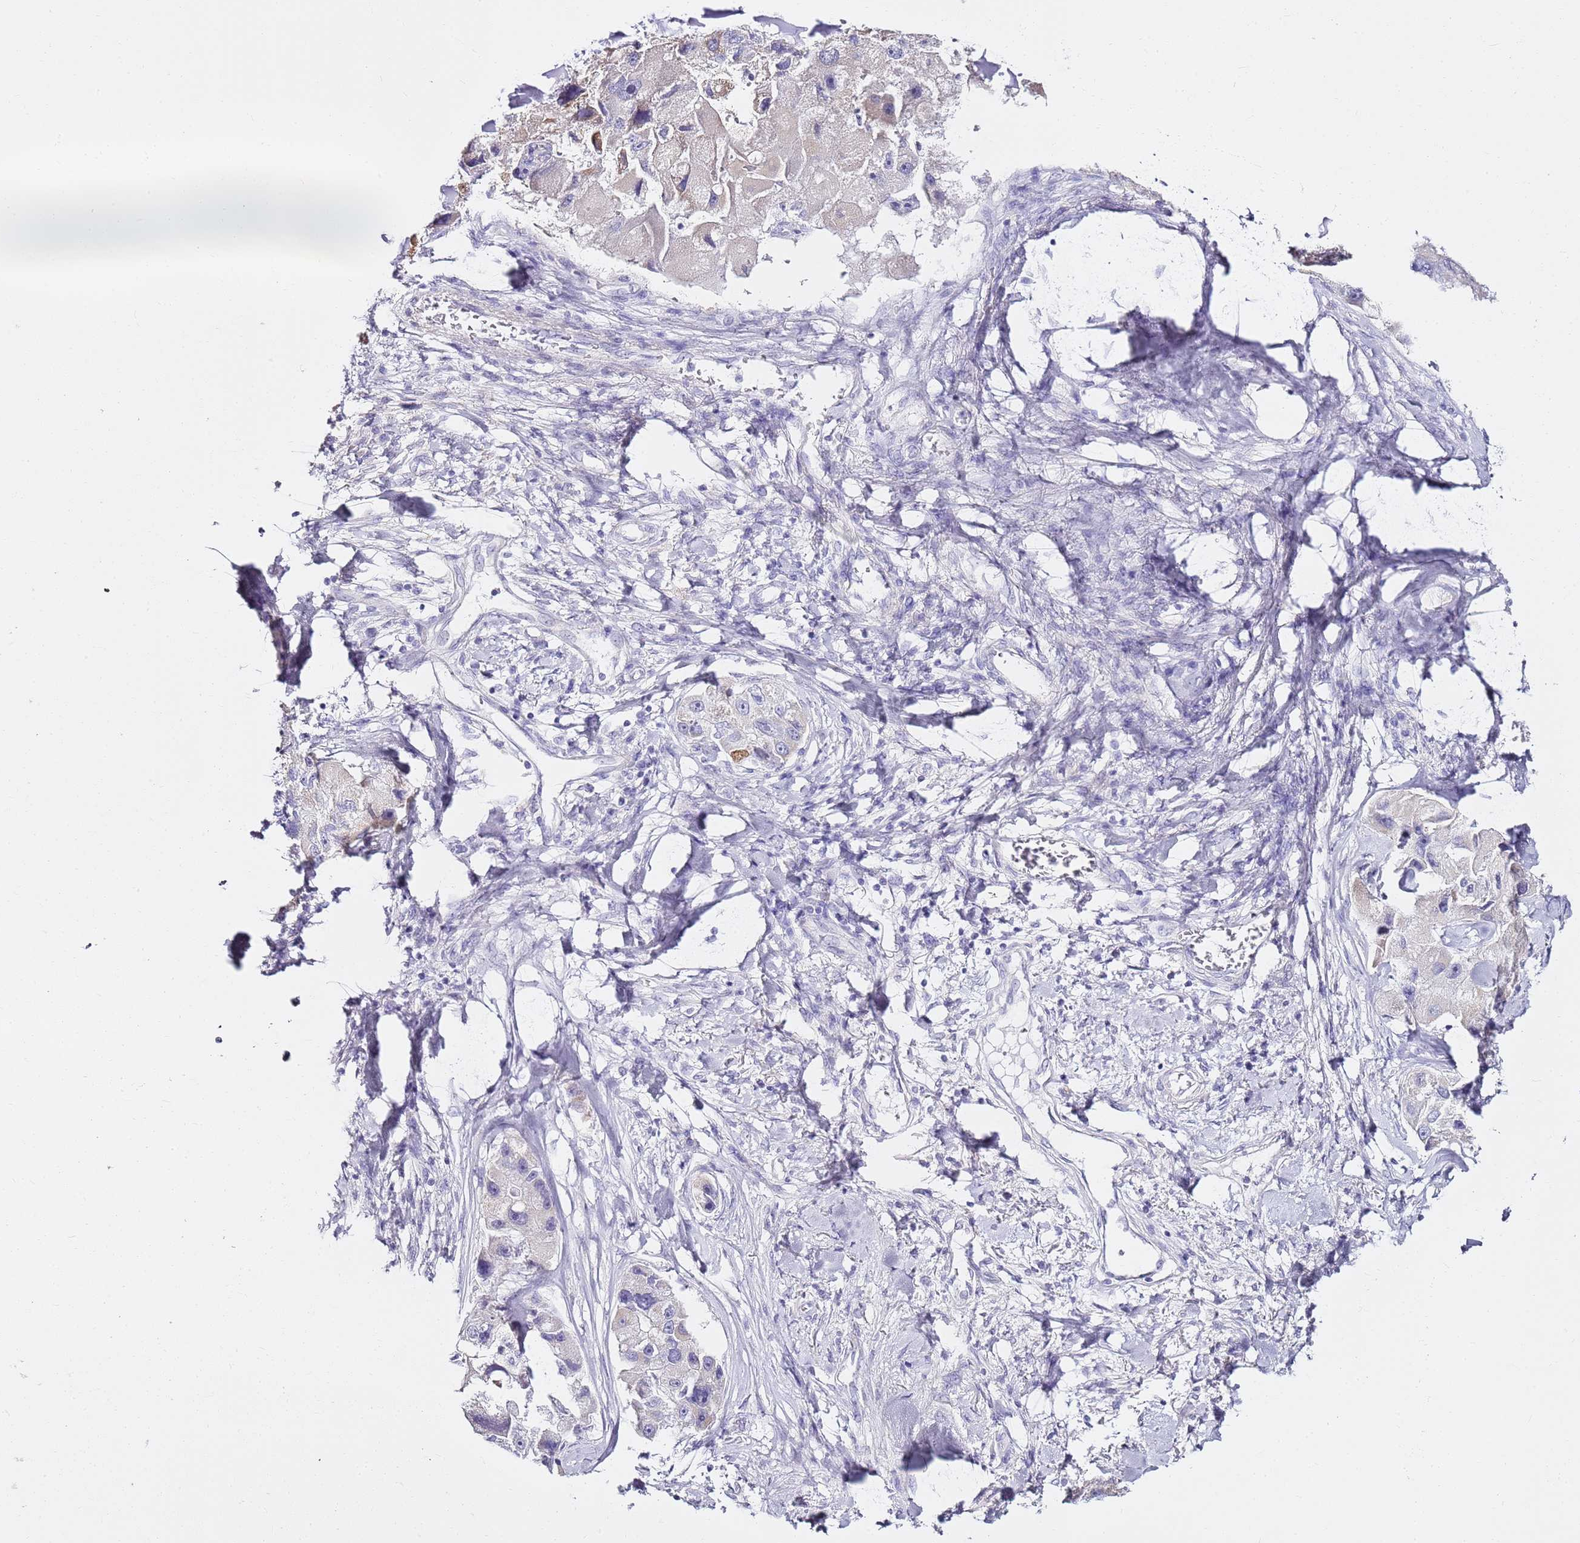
{"staining": {"intensity": "negative", "quantity": "none", "location": "none"}, "tissue": "lung cancer", "cell_type": "Tumor cells", "image_type": "cancer", "snomed": [{"axis": "morphology", "description": "Adenocarcinoma, NOS"}, {"axis": "topography", "description": "Lung"}], "caption": "An image of human lung adenocarcinoma is negative for staining in tumor cells. (Brightfield microscopy of DAB IHC at high magnification).", "gene": "MYBPC3", "patient": {"sex": "female", "age": 54}}